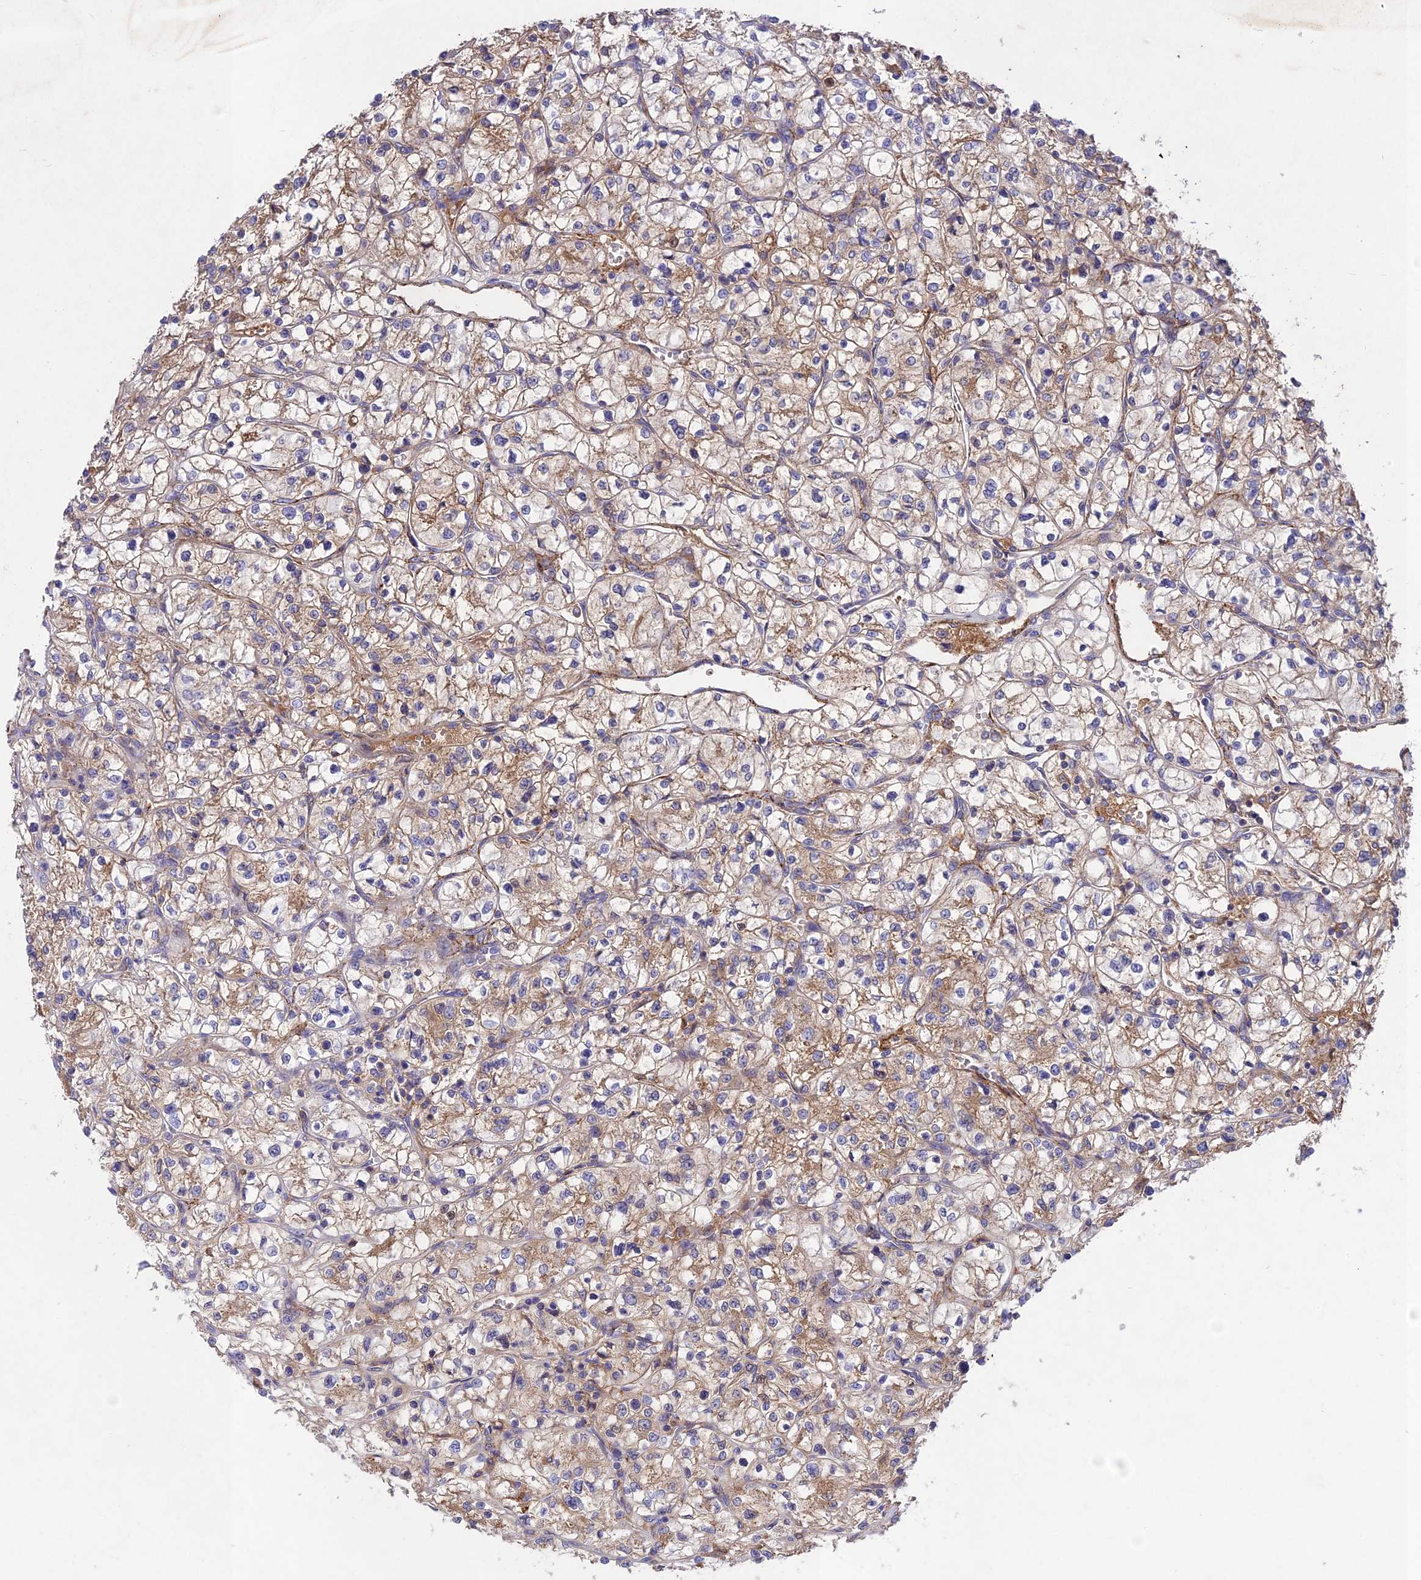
{"staining": {"intensity": "weak", "quantity": ">75%", "location": "cytoplasmic/membranous"}, "tissue": "renal cancer", "cell_type": "Tumor cells", "image_type": "cancer", "snomed": [{"axis": "morphology", "description": "Adenocarcinoma, NOS"}, {"axis": "topography", "description": "Kidney"}], "caption": "Adenocarcinoma (renal) stained with a protein marker demonstrates weak staining in tumor cells.", "gene": "ADO", "patient": {"sex": "female", "age": 64}}